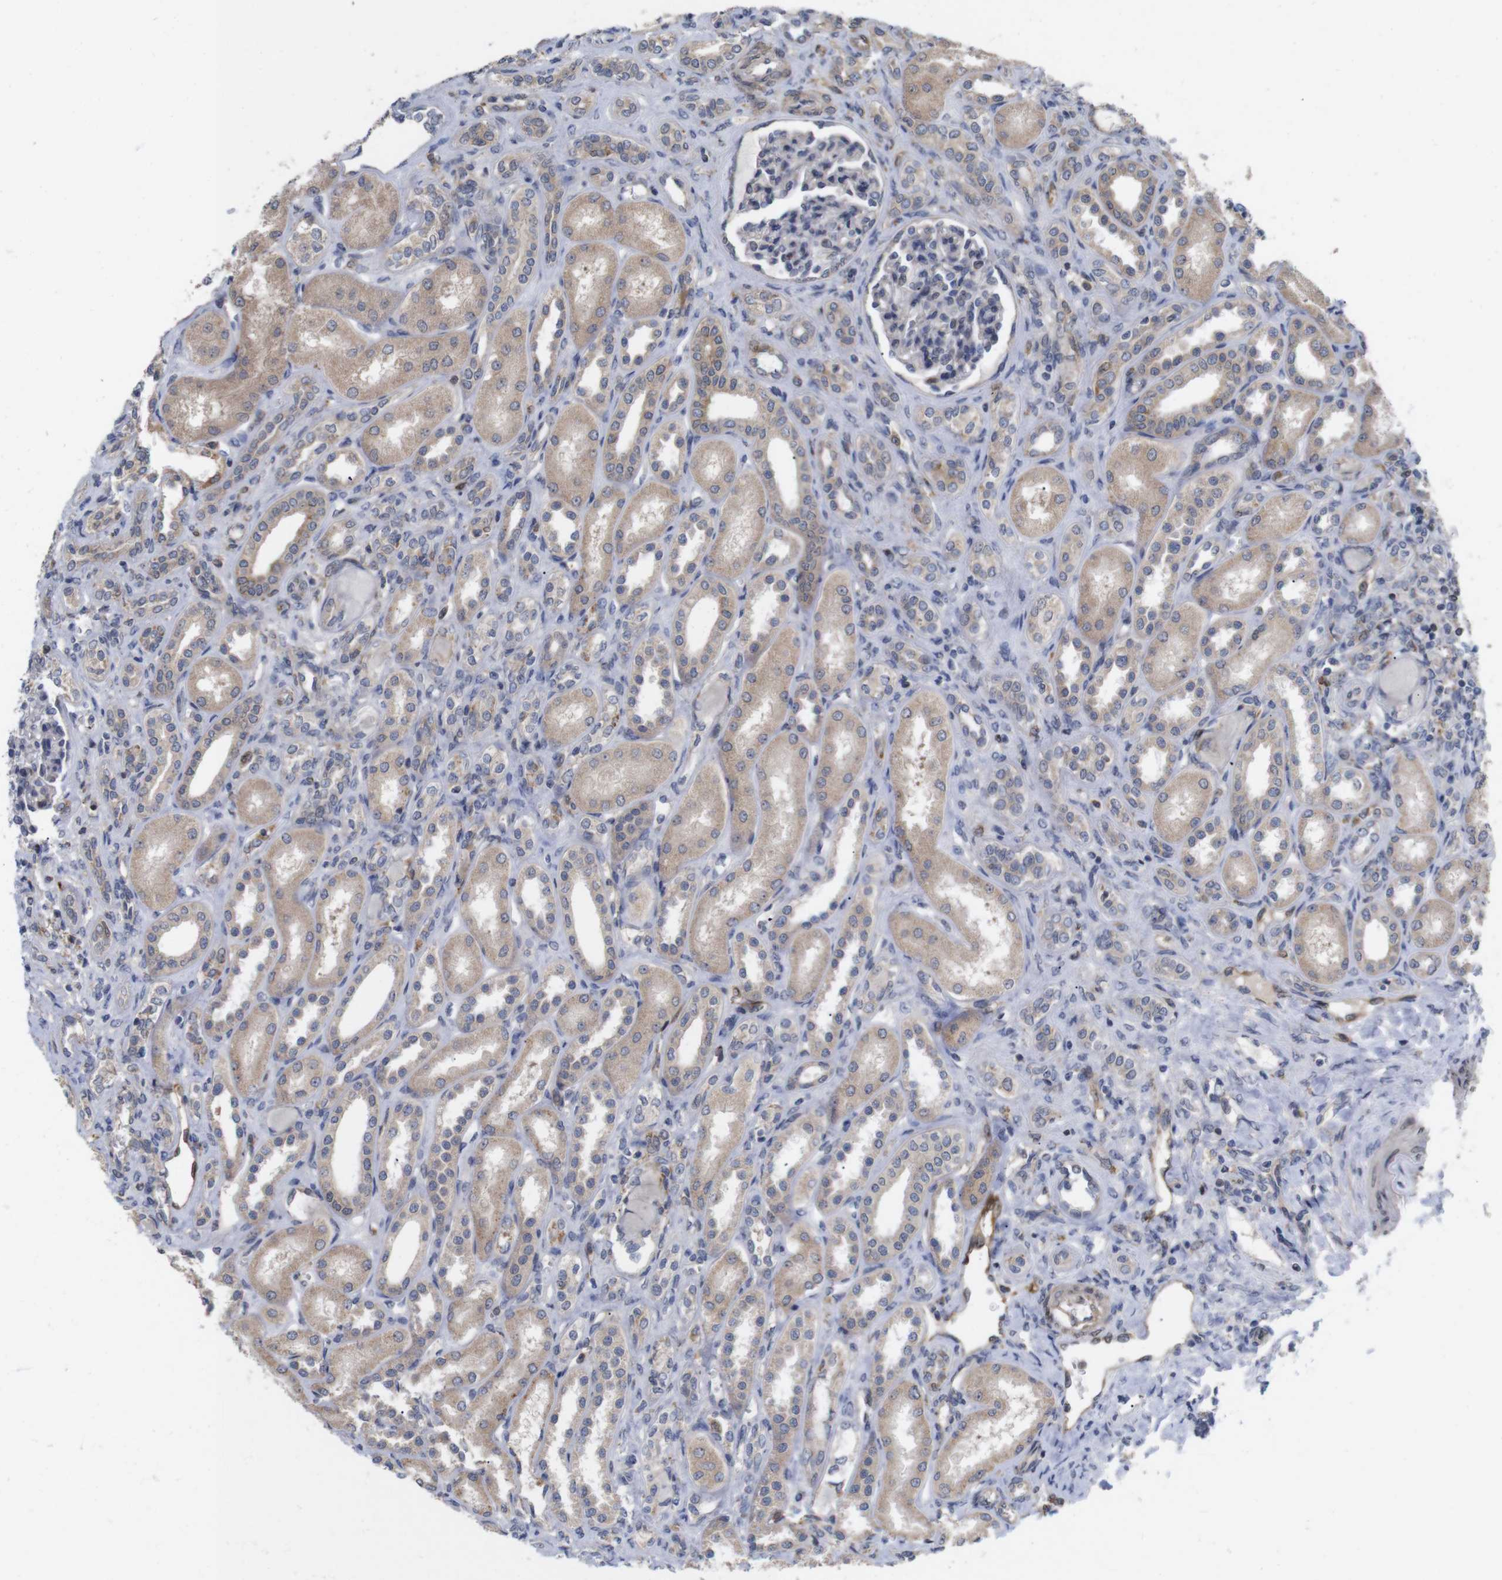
{"staining": {"intensity": "moderate", "quantity": "<25%", "location": "cytoplasmic/membranous"}, "tissue": "kidney", "cell_type": "Cells in glomeruli", "image_type": "normal", "snomed": [{"axis": "morphology", "description": "Normal tissue, NOS"}, {"axis": "topography", "description": "Kidney"}], "caption": "A high-resolution histopathology image shows IHC staining of normal kidney, which shows moderate cytoplasmic/membranous positivity in approximately <25% of cells in glomeruli.", "gene": "TIAM1", "patient": {"sex": "male", "age": 7}}